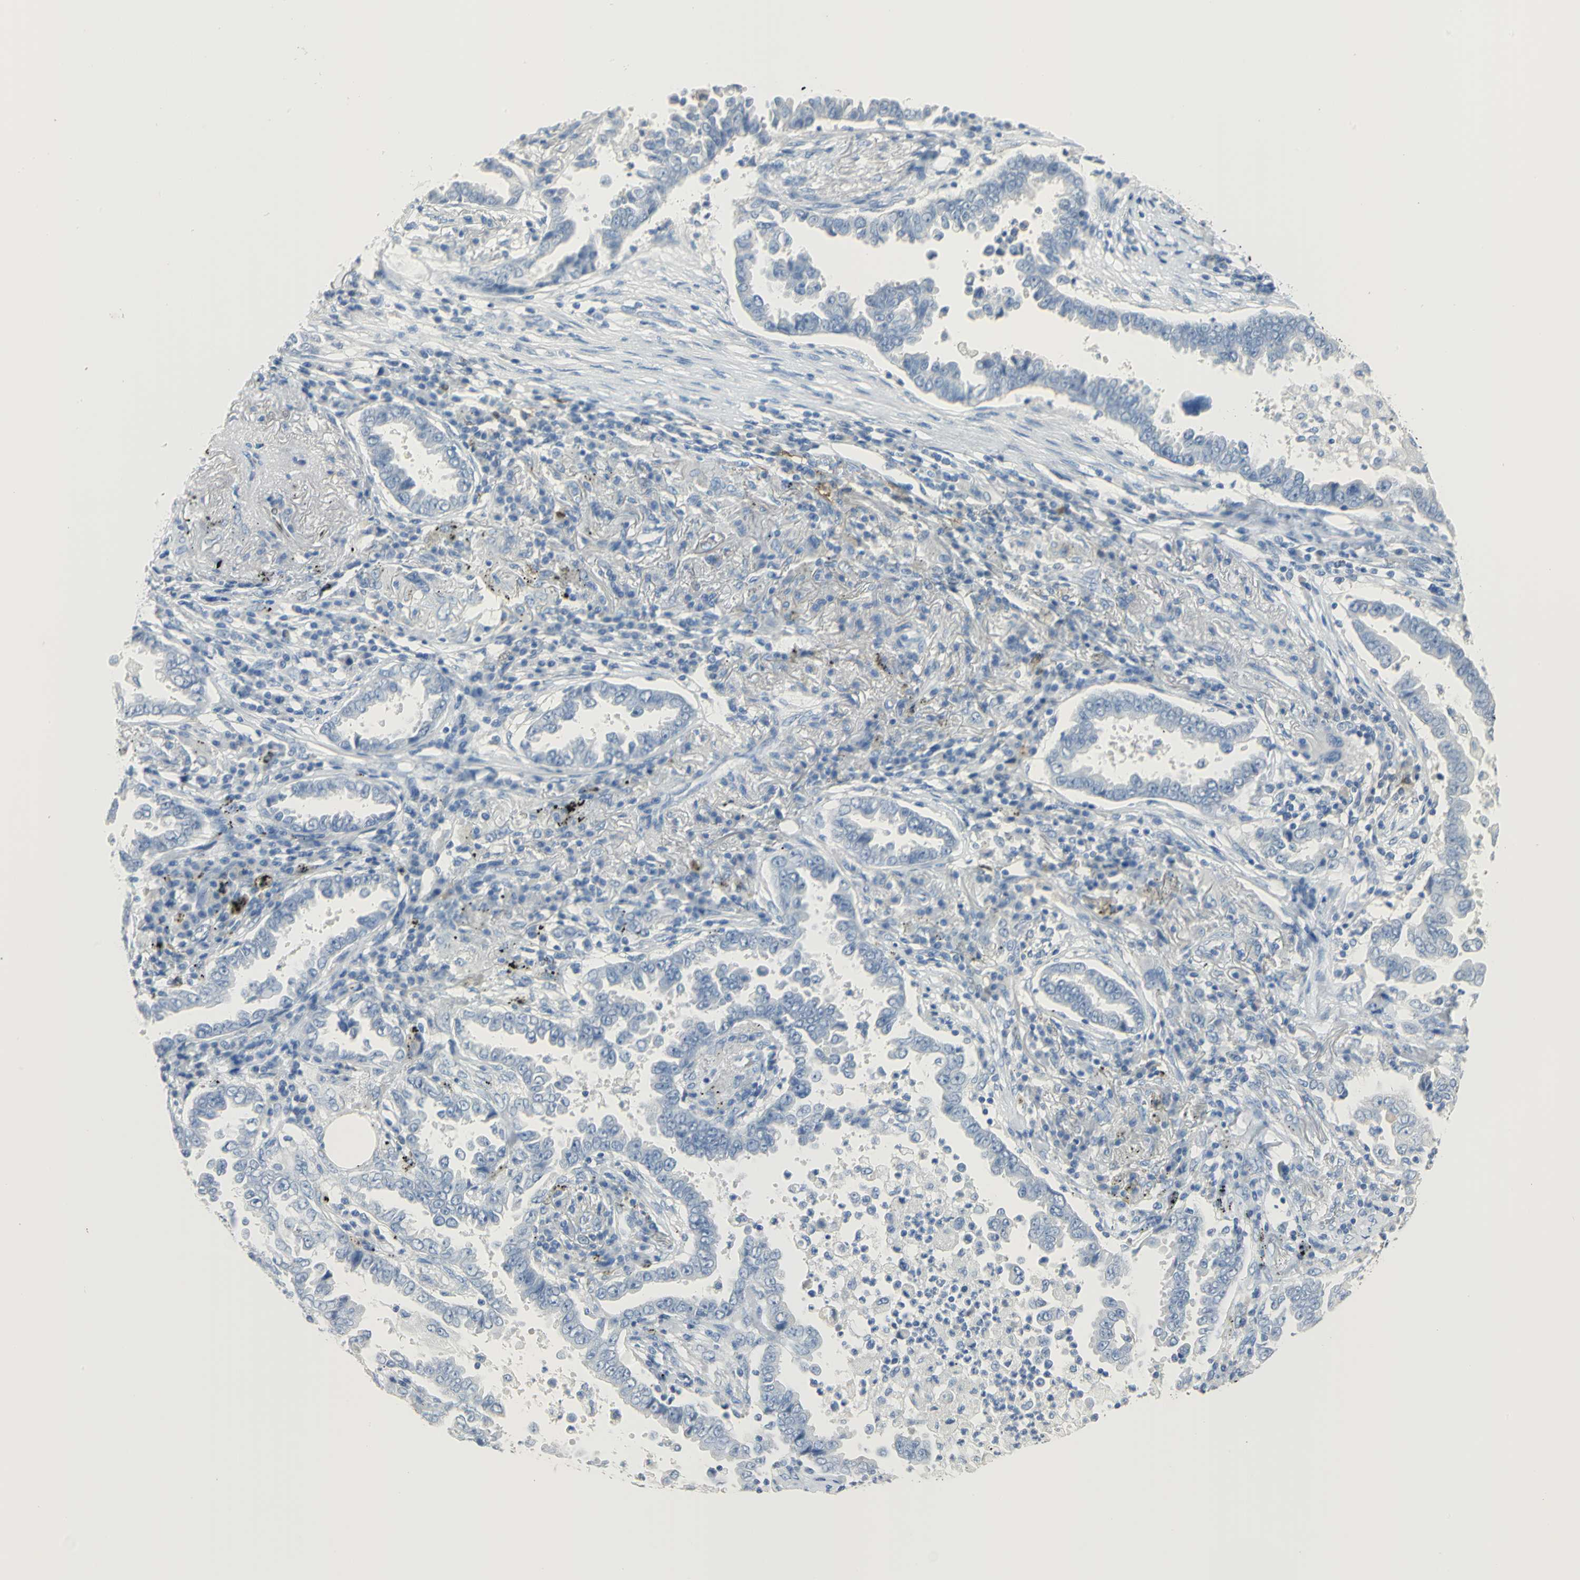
{"staining": {"intensity": "negative", "quantity": "none", "location": "none"}, "tissue": "lung cancer", "cell_type": "Tumor cells", "image_type": "cancer", "snomed": [{"axis": "morphology", "description": "Normal tissue, NOS"}, {"axis": "morphology", "description": "Inflammation, NOS"}, {"axis": "morphology", "description": "Adenocarcinoma, NOS"}, {"axis": "topography", "description": "Lung"}], "caption": "A photomicrograph of lung cancer (adenocarcinoma) stained for a protein exhibits no brown staining in tumor cells. Brightfield microscopy of immunohistochemistry (IHC) stained with DAB (3,3'-diaminobenzidine) (brown) and hematoxylin (blue), captured at high magnification.", "gene": "CA3", "patient": {"sex": "female", "age": 64}}